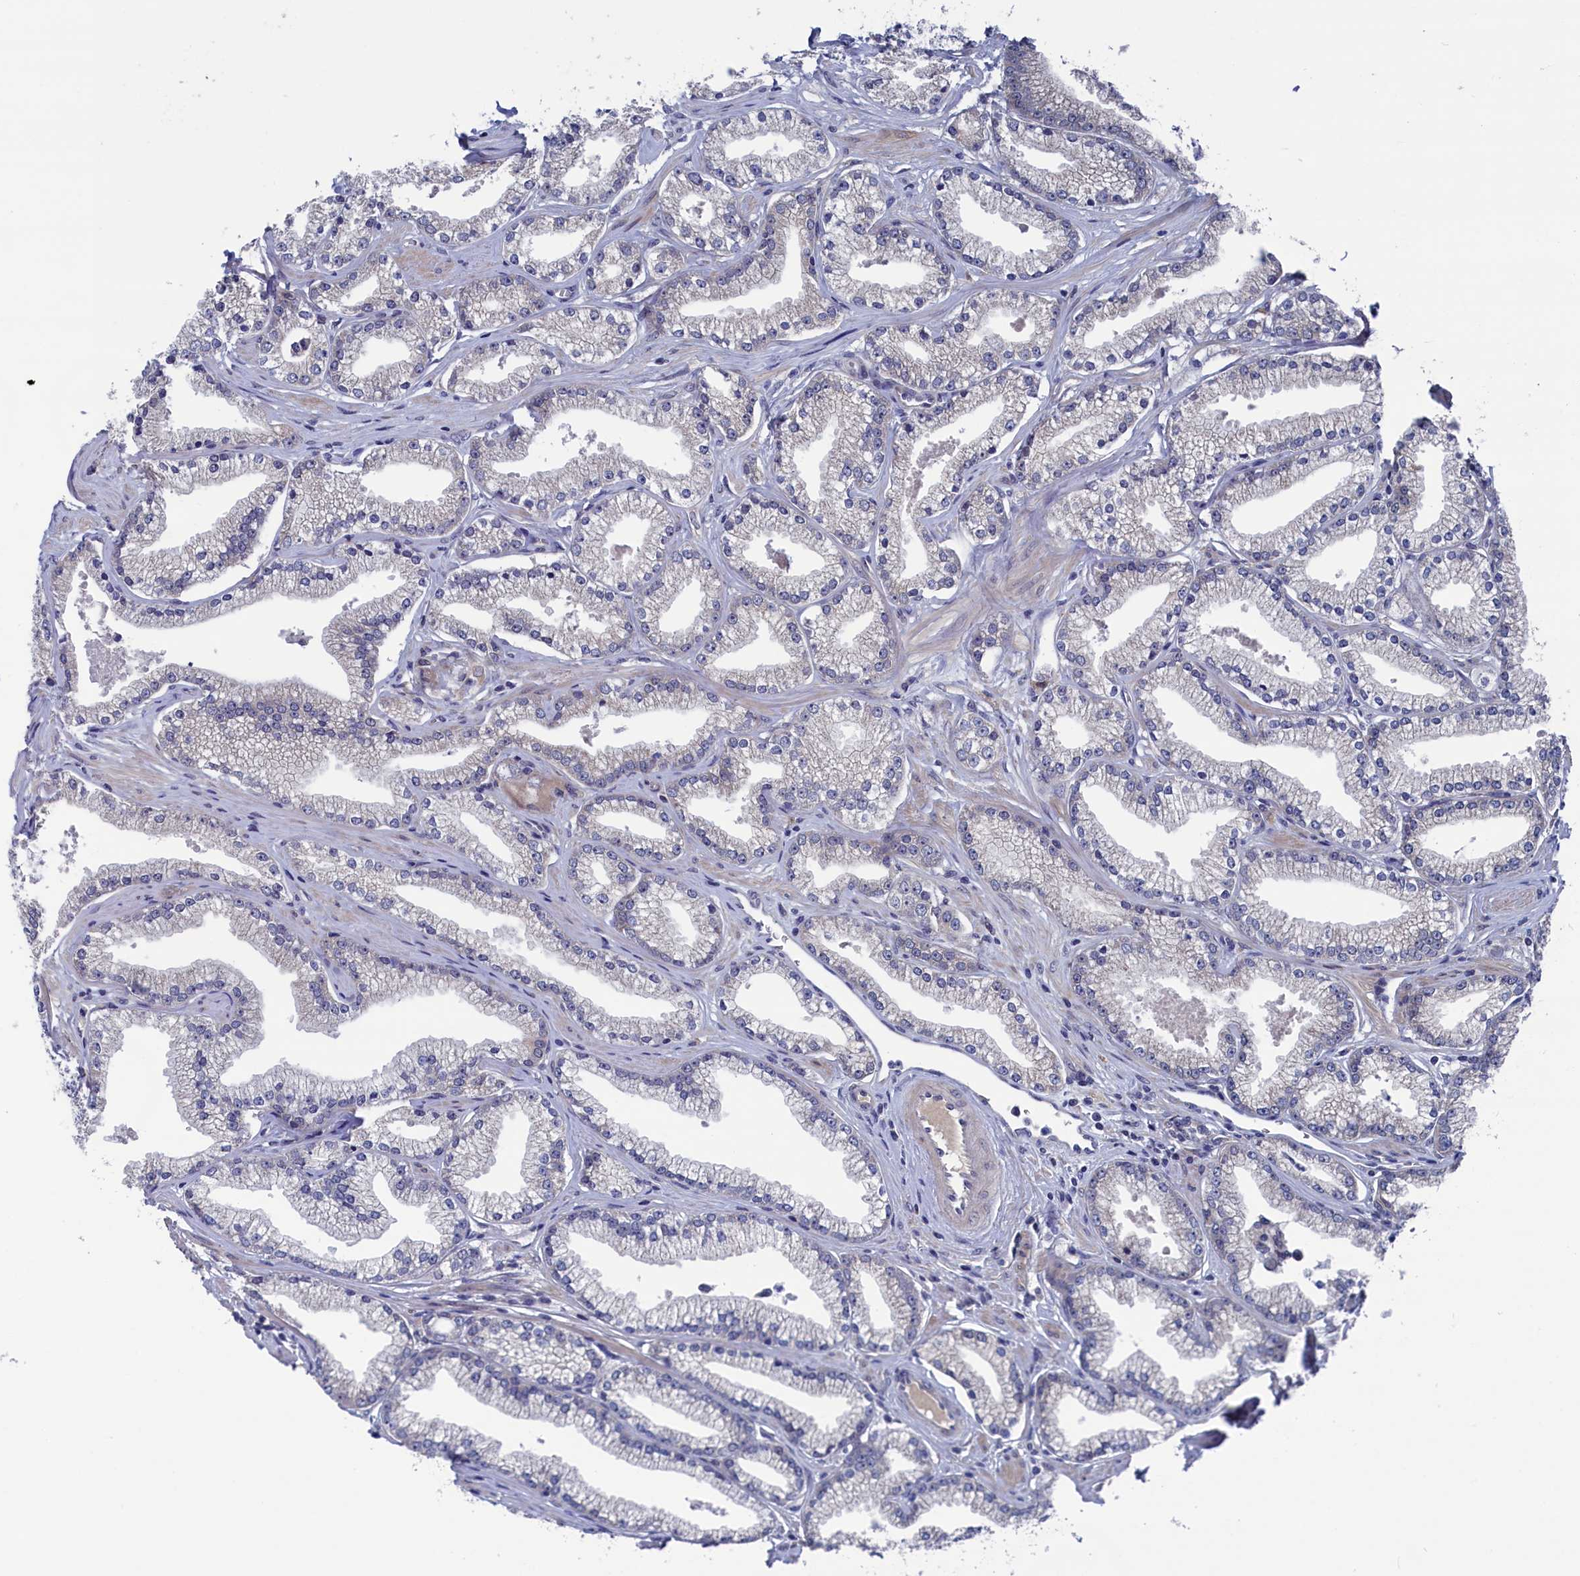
{"staining": {"intensity": "negative", "quantity": "none", "location": "none"}, "tissue": "prostate cancer", "cell_type": "Tumor cells", "image_type": "cancer", "snomed": [{"axis": "morphology", "description": "Adenocarcinoma, High grade"}, {"axis": "topography", "description": "Prostate"}], "caption": "Immunohistochemistry image of prostate cancer (adenocarcinoma (high-grade)) stained for a protein (brown), which shows no staining in tumor cells.", "gene": "SPATA13", "patient": {"sex": "male", "age": 67}}